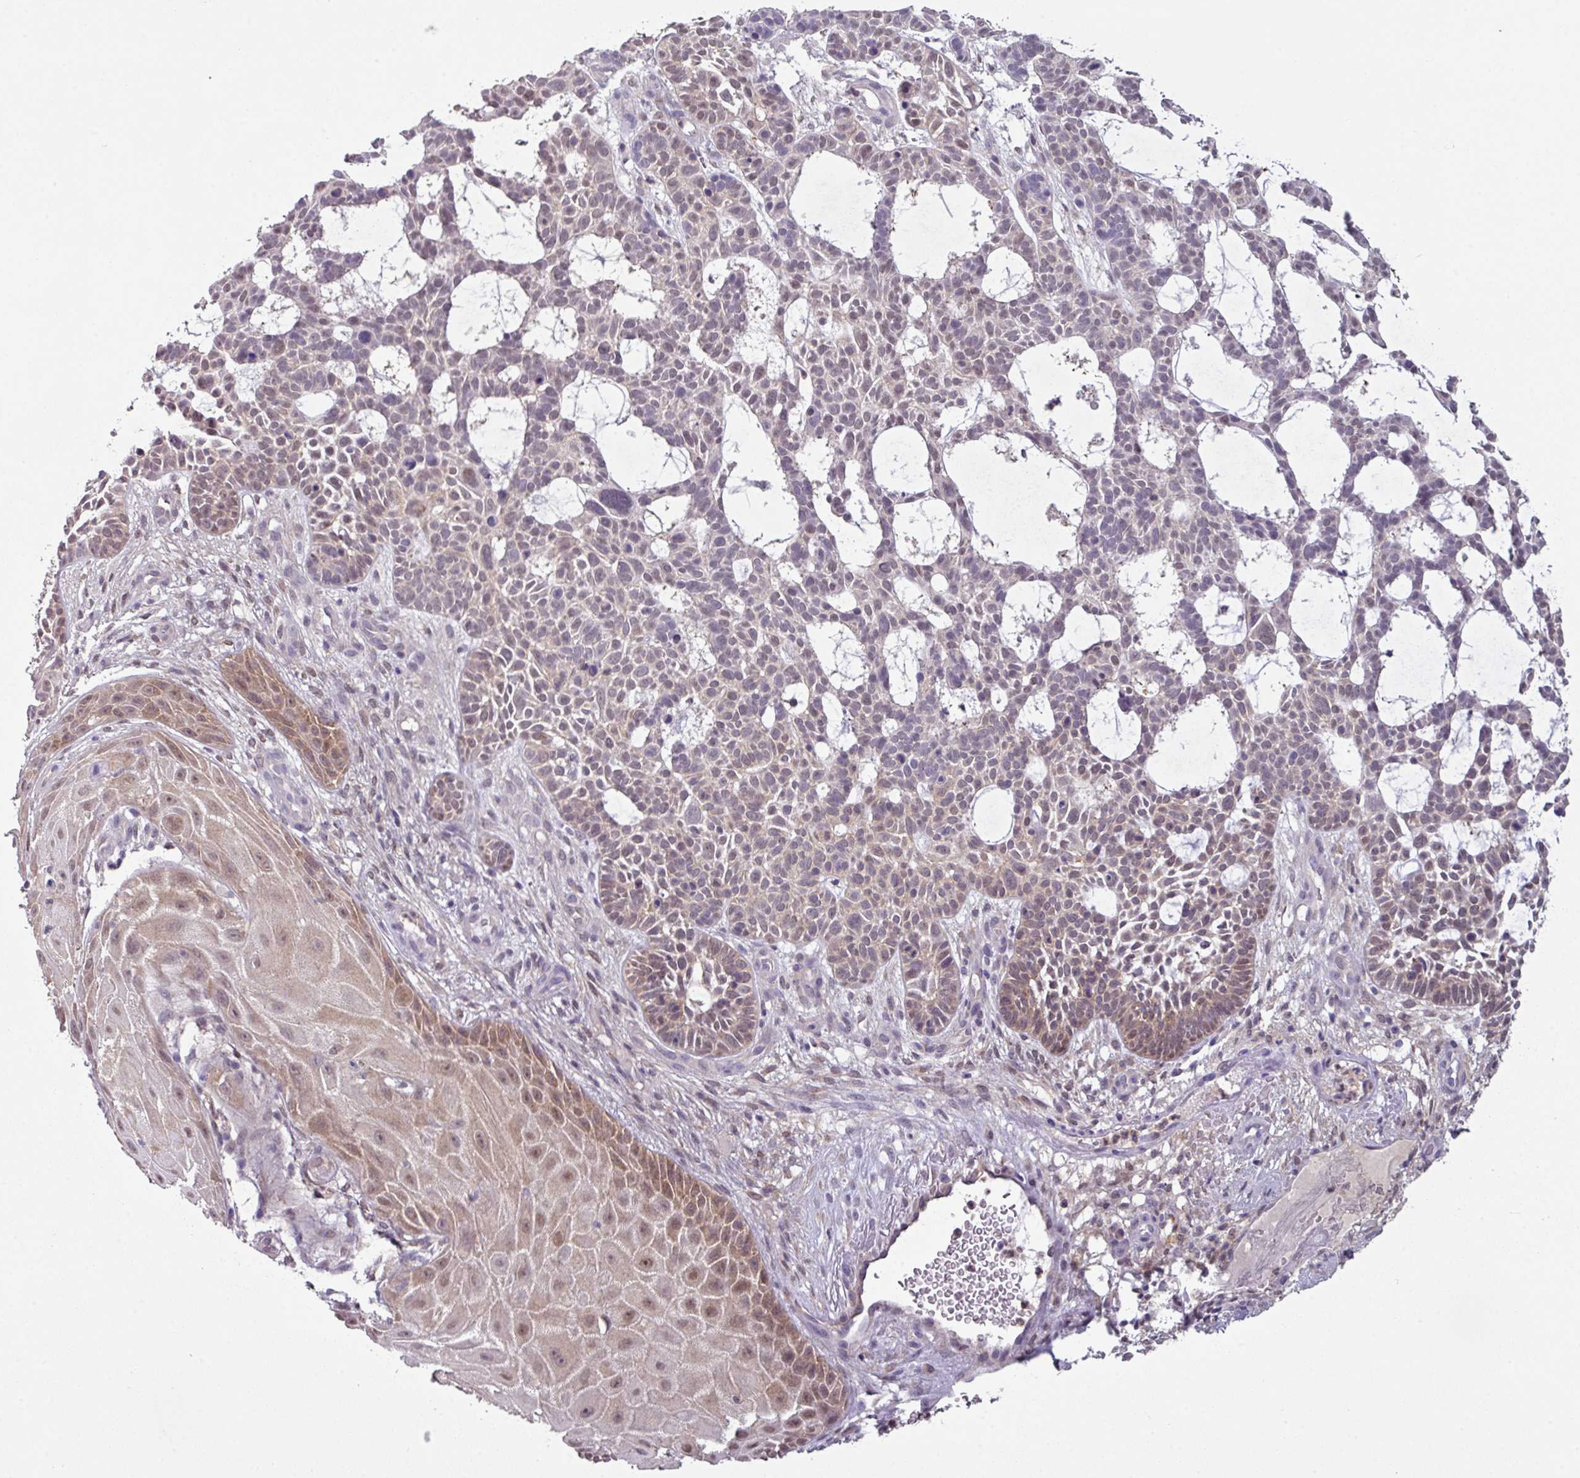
{"staining": {"intensity": "weak", "quantity": "25%-75%", "location": "cytoplasmic/membranous,nuclear"}, "tissue": "skin cancer", "cell_type": "Tumor cells", "image_type": "cancer", "snomed": [{"axis": "morphology", "description": "Basal cell carcinoma"}, {"axis": "topography", "description": "Skin"}], "caption": "Skin cancer stained with a protein marker reveals weak staining in tumor cells.", "gene": "TTLL12", "patient": {"sex": "male", "age": 89}}